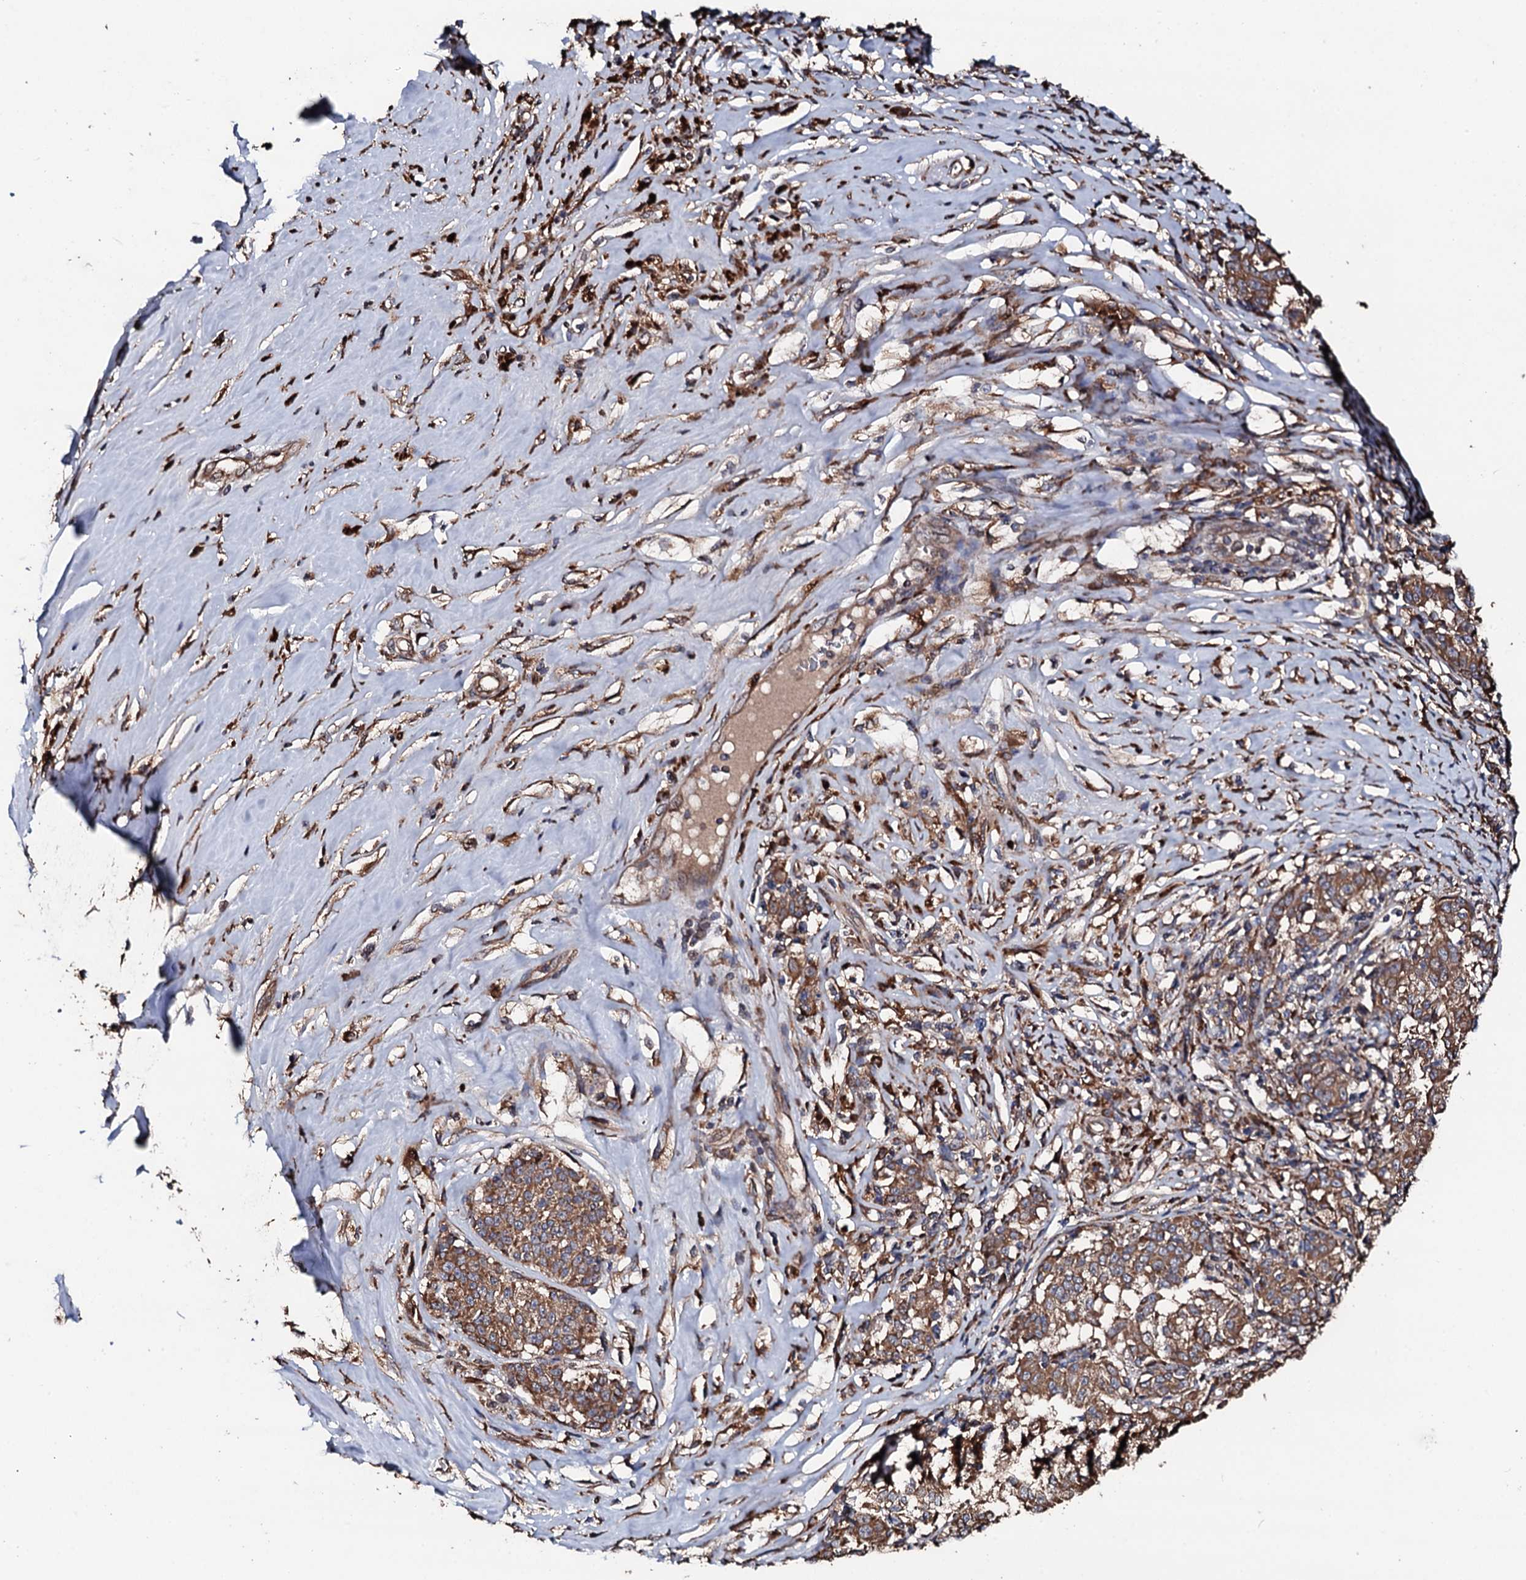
{"staining": {"intensity": "moderate", "quantity": ">75%", "location": "cytoplasmic/membranous"}, "tissue": "melanoma", "cell_type": "Tumor cells", "image_type": "cancer", "snomed": [{"axis": "morphology", "description": "Malignant melanoma, NOS"}, {"axis": "topography", "description": "Skin"}], "caption": "Human malignant melanoma stained with a brown dye exhibits moderate cytoplasmic/membranous positive staining in approximately >75% of tumor cells.", "gene": "CKAP5", "patient": {"sex": "female", "age": 72}}